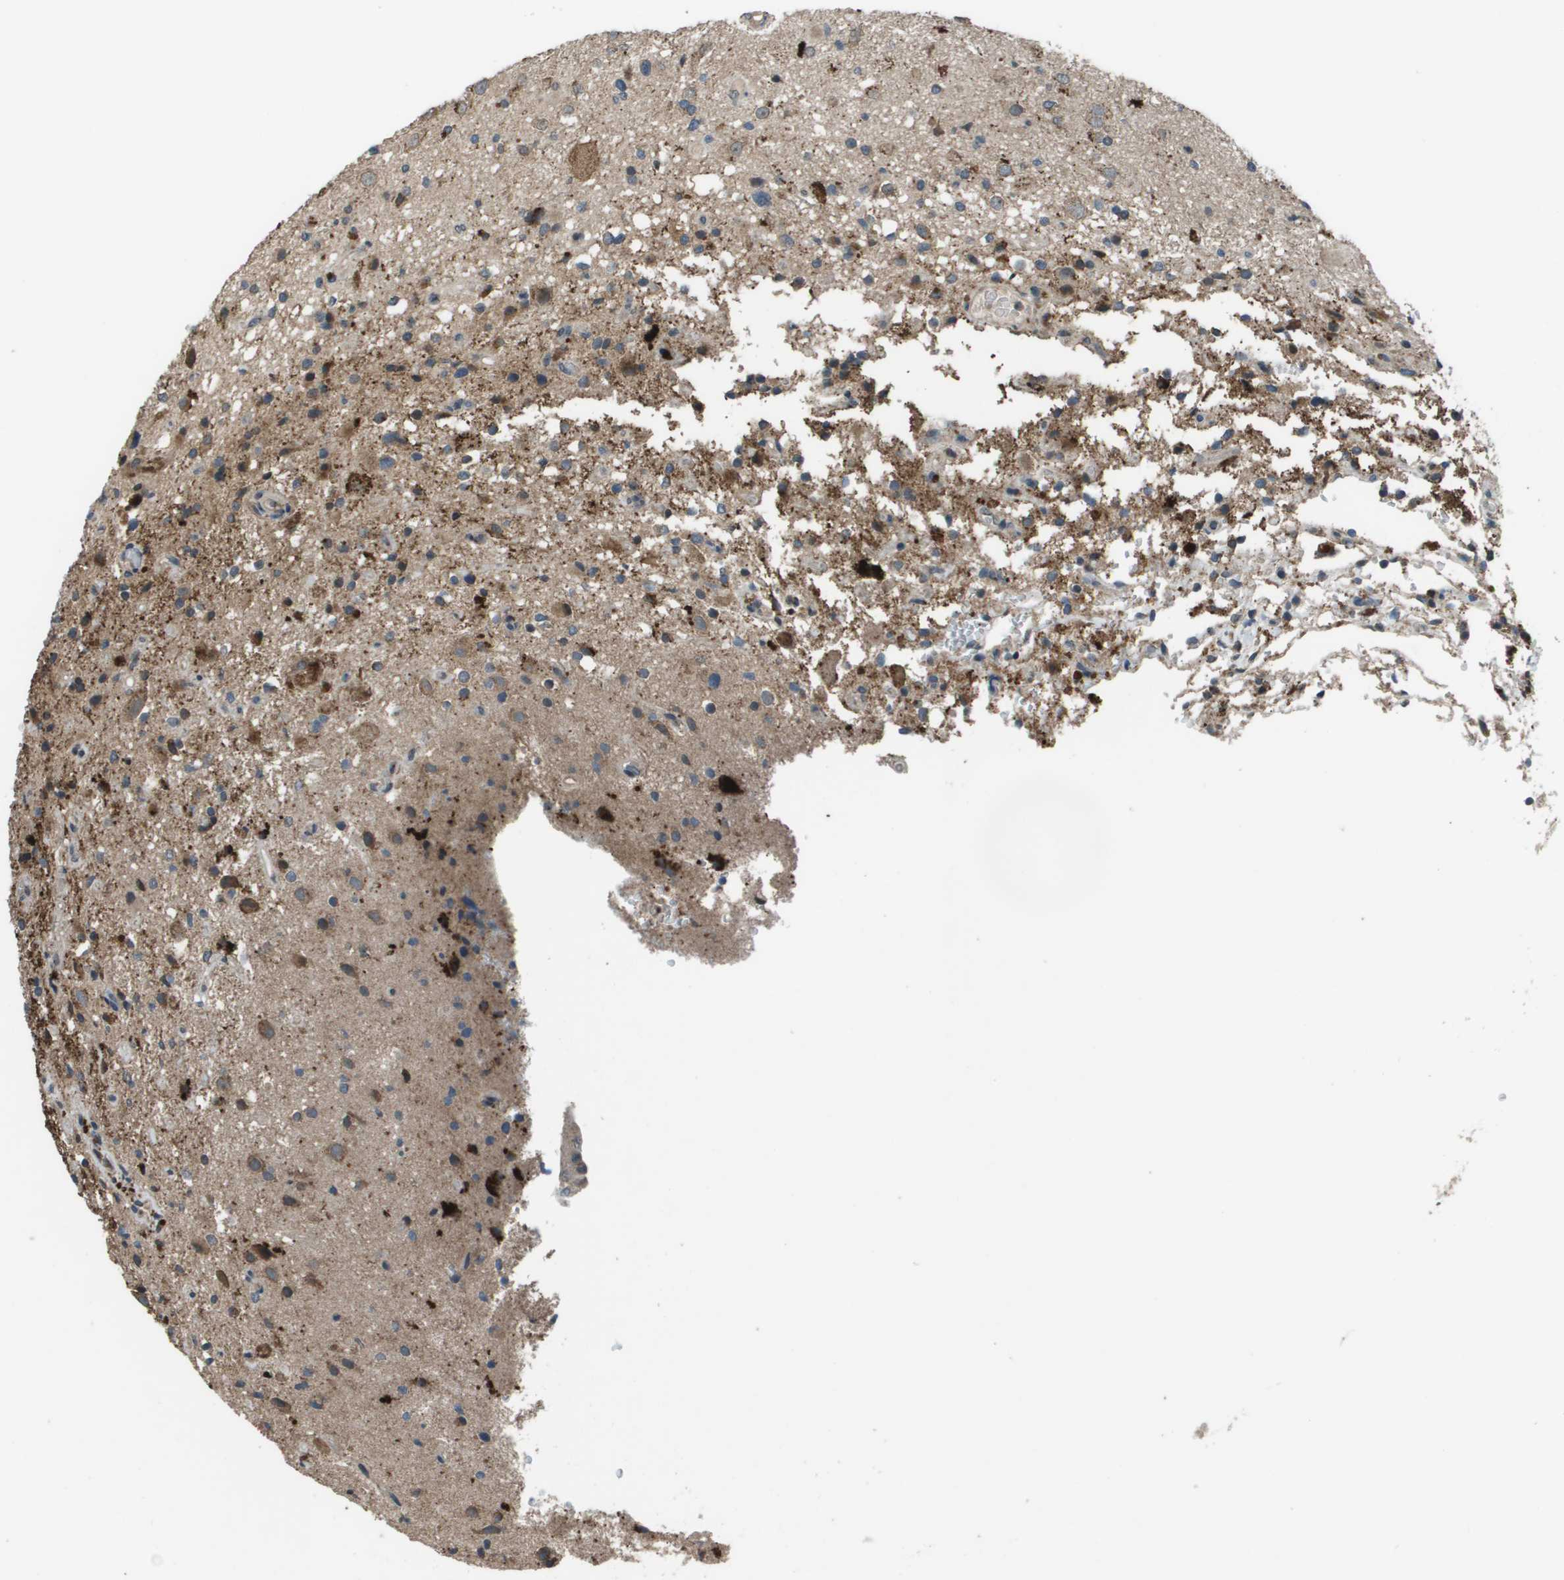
{"staining": {"intensity": "moderate", "quantity": "<25%", "location": "cytoplasmic/membranous"}, "tissue": "glioma", "cell_type": "Tumor cells", "image_type": "cancer", "snomed": [{"axis": "morphology", "description": "Glioma, malignant, High grade"}, {"axis": "topography", "description": "Brain"}], "caption": "Glioma stained with immunohistochemistry displays moderate cytoplasmic/membranous expression in about <25% of tumor cells.", "gene": "GOSR2", "patient": {"sex": "male", "age": 33}}